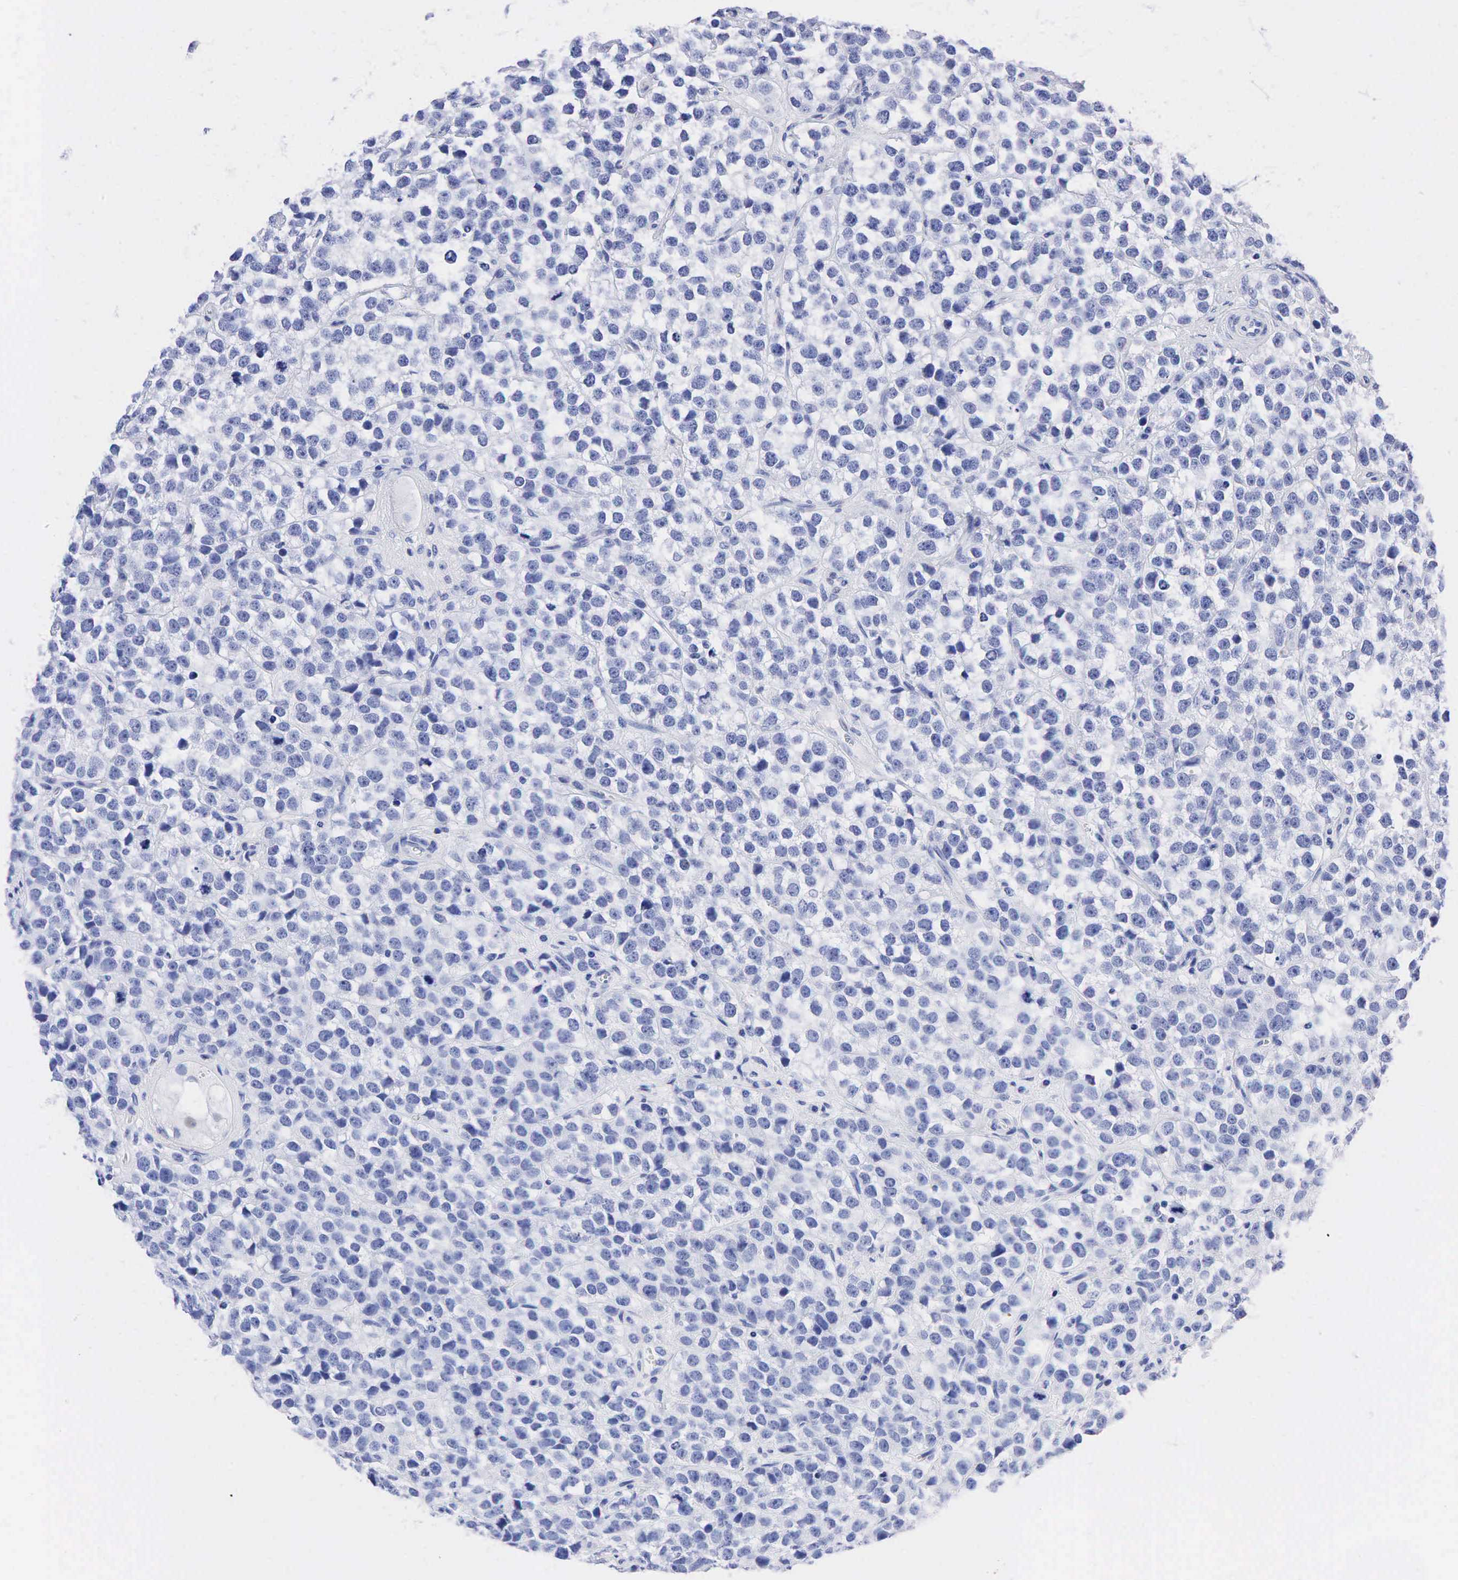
{"staining": {"intensity": "negative", "quantity": "none", "location": "none"}, "tissue": "testis cancer", "cell_type": "Tumor cells", "image_type": "cancer", "snomed": [{"axis": "morphology", "description": "Seminoma, NOS"}, {"axis": "topography", "description": "Testis"}], "caption": "Histopathology image shows no significant protein expression in tumor cells of testis cancer.", "gene": "PTH", "patient": {"sex": "male", "age": 25}}